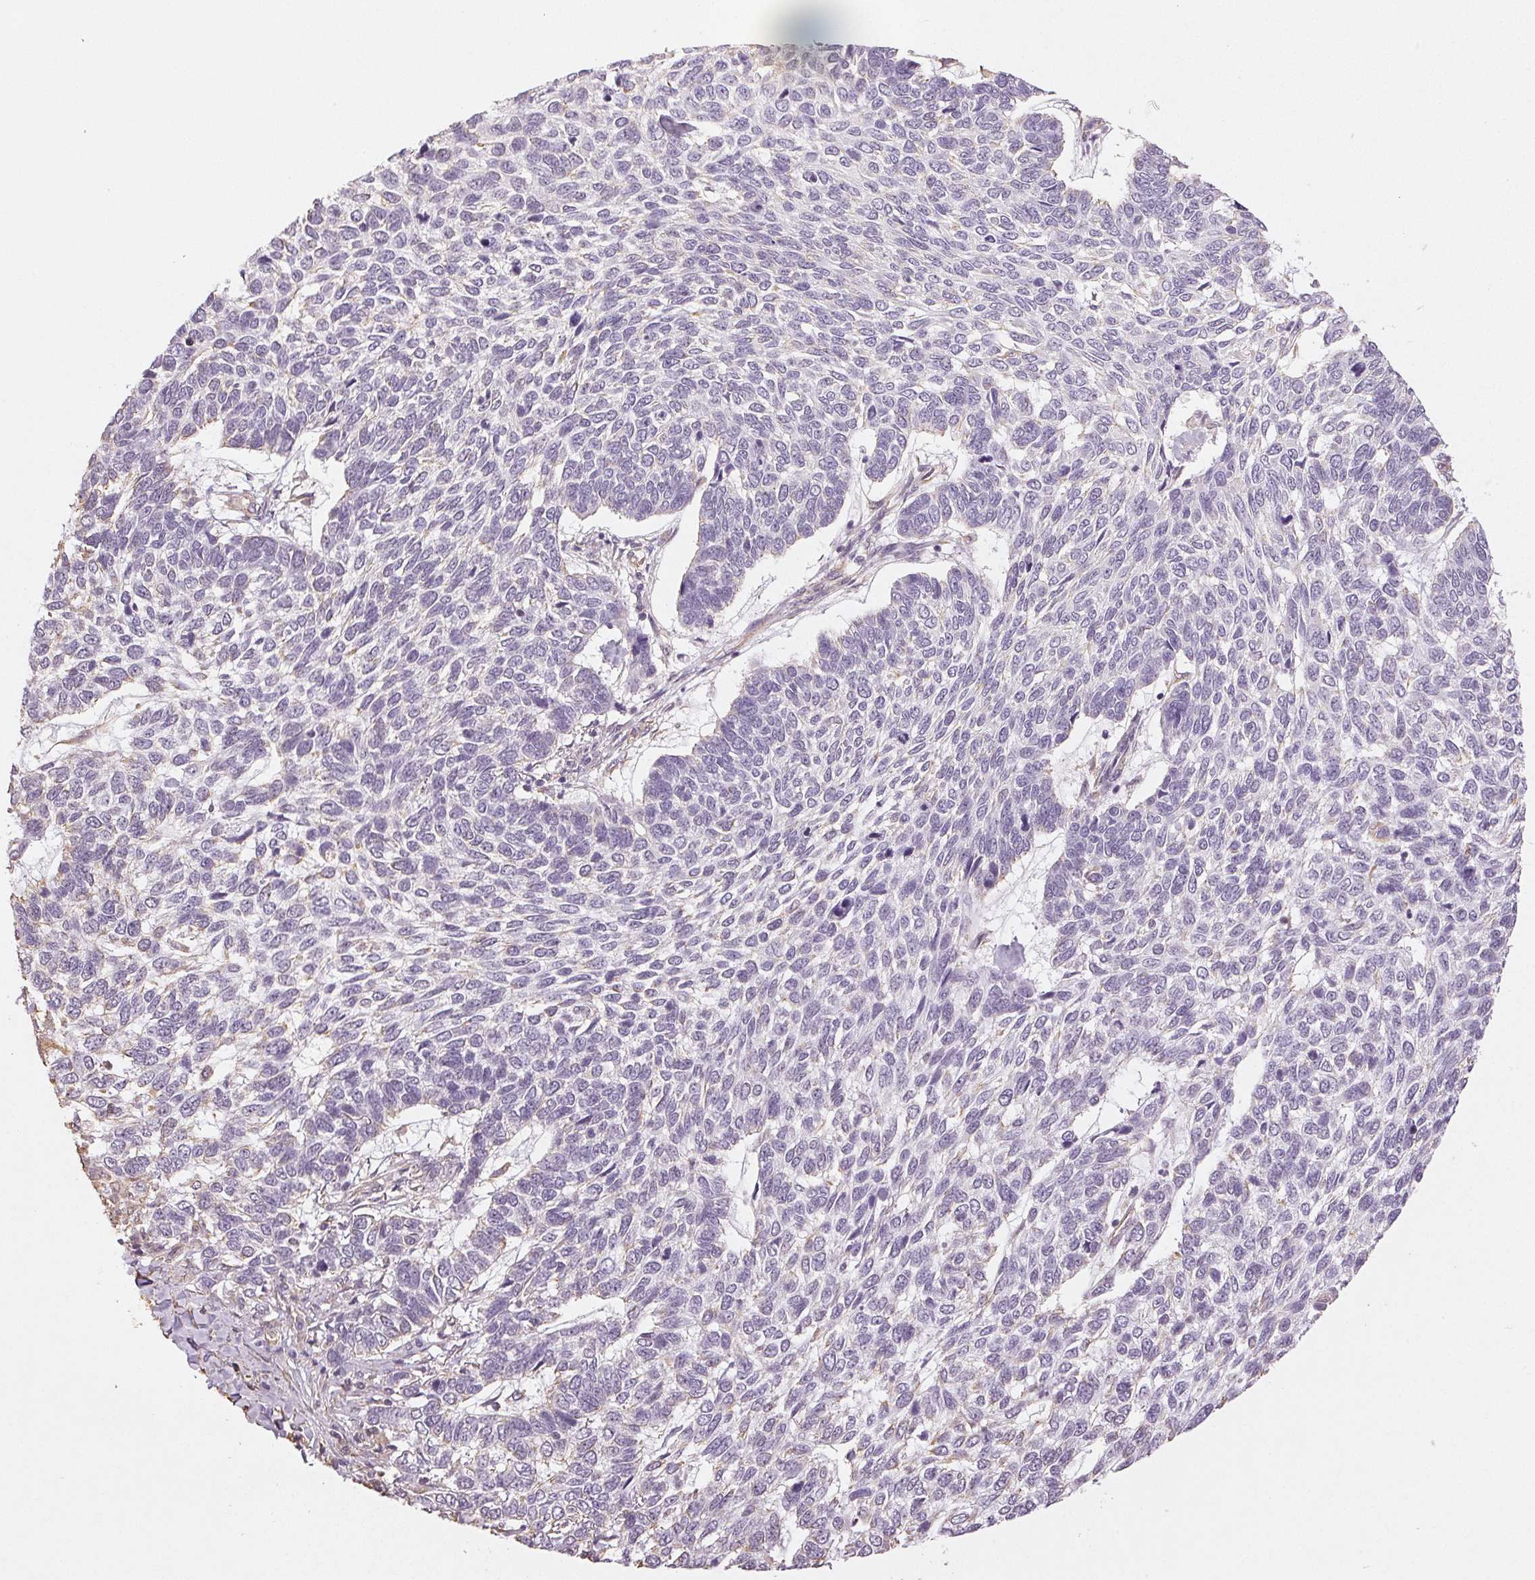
{"staining": {"intensity": "negative", "quantity": "none", "location": "none"}, "tissue": "skin cancer", "cell_type": "Tumor cells", "image_type": "cancer", "snomed": [{"axis": "morphology", "description": "Basal cell carcinoma"}, {"axis": "topography", "description": "Skin"}], "caption": "A high-resolution micrograph shows immunohistochemistry staining of skin cancer, which displays no significant expression in tumor cells.", "gene": "COL7A1", "patient": {"sex": "female", "age": 65}}